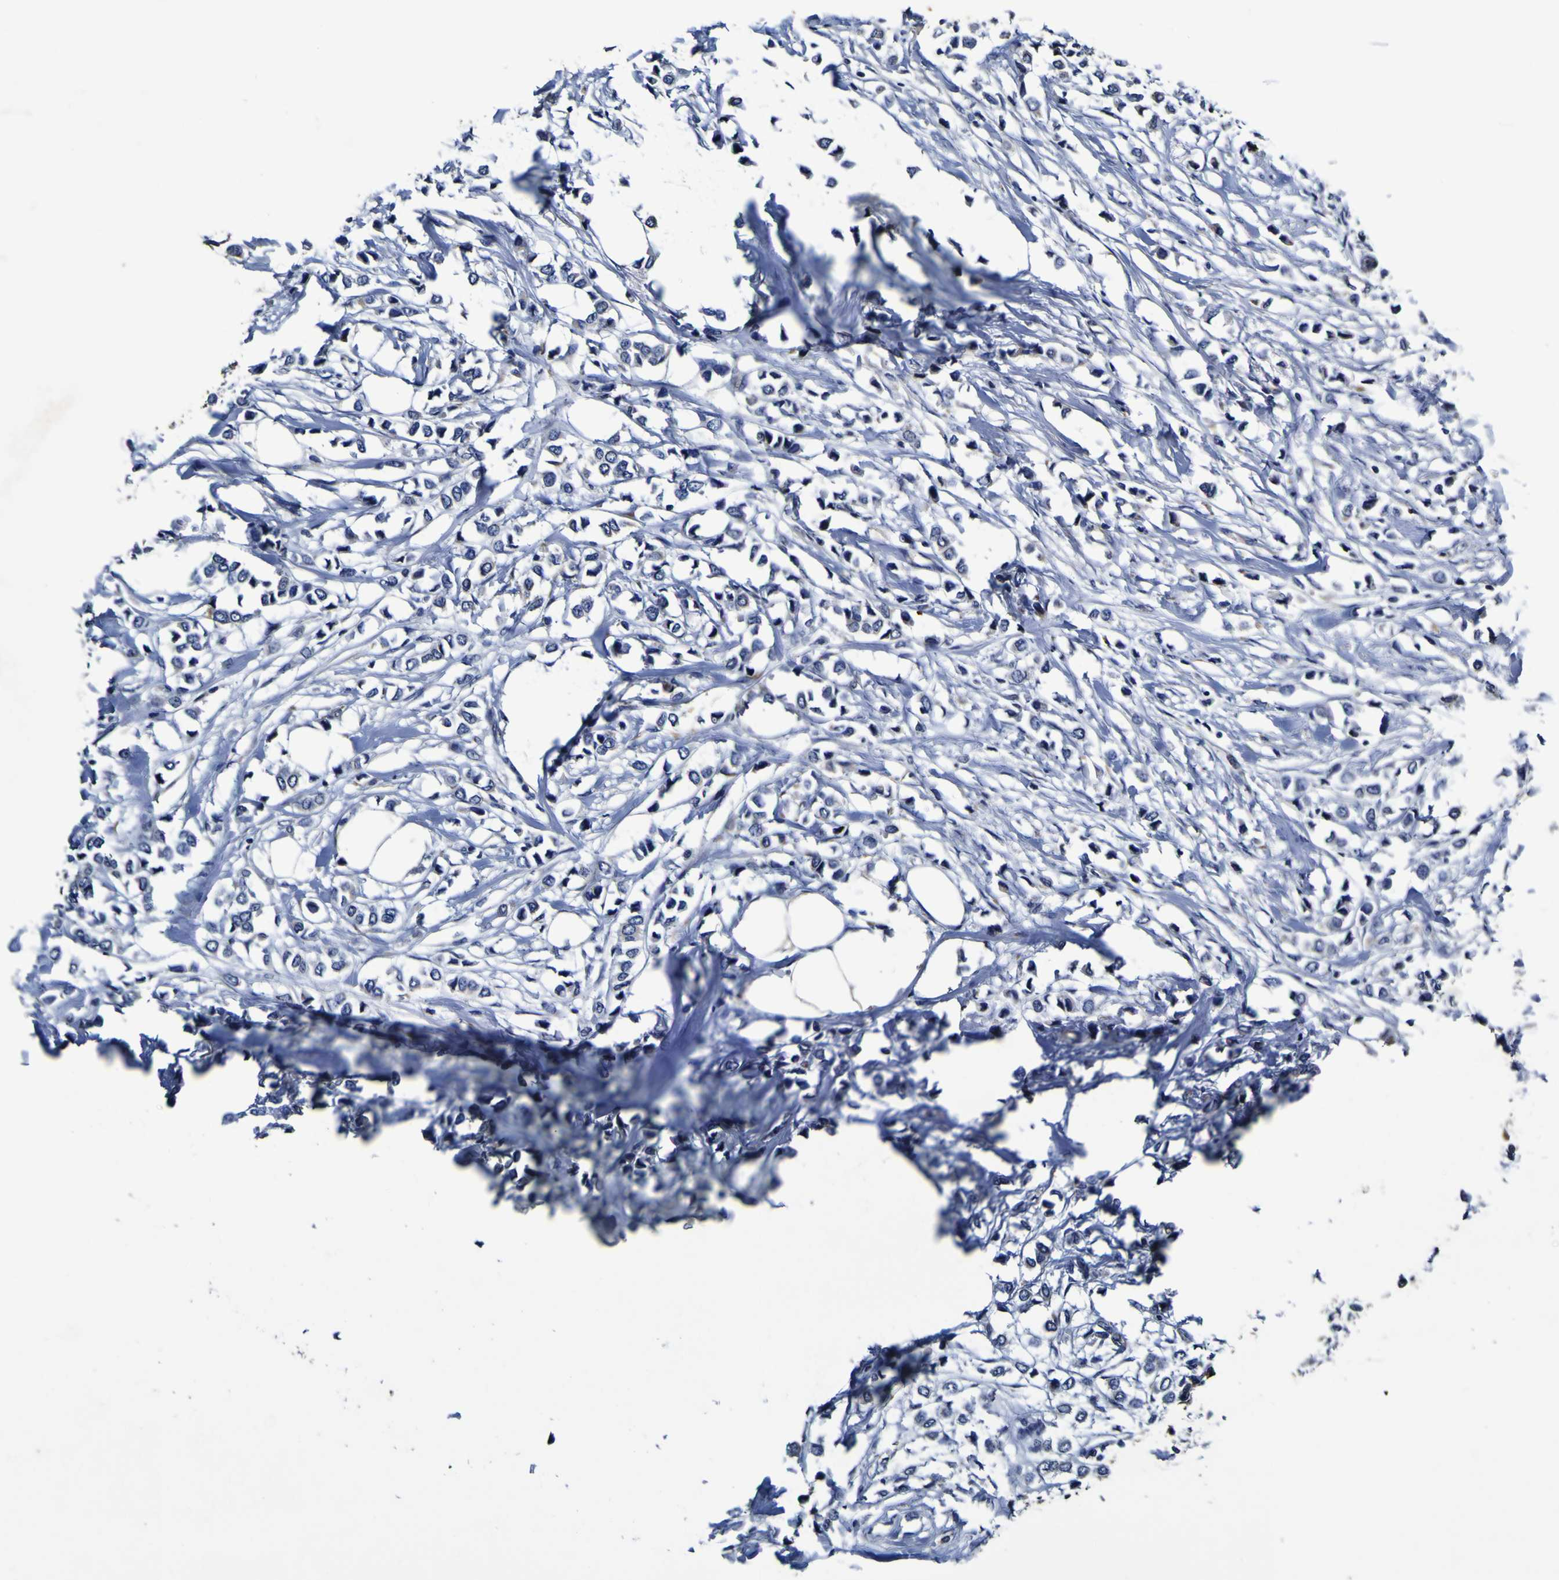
{"staining": {"intensity": "negative", "quantity": "none", "location": "none"}, "tissue": "breast cancer", "cell_type": "Tumor cells", "image_type": "cancer", "snomed": [{"axis": "morphology", "description": "Lobular carcinoma"}, {"axis": "topography", "description": "Breast"}], "caption": "High power microscopy micrograph of an immunohistochemistry (IHC) image of lobular carcinoma (breast), revealing no significant expression in tumor cells.", "gene": "PANK4", "patient": {"sex": "female", "age": 51}}